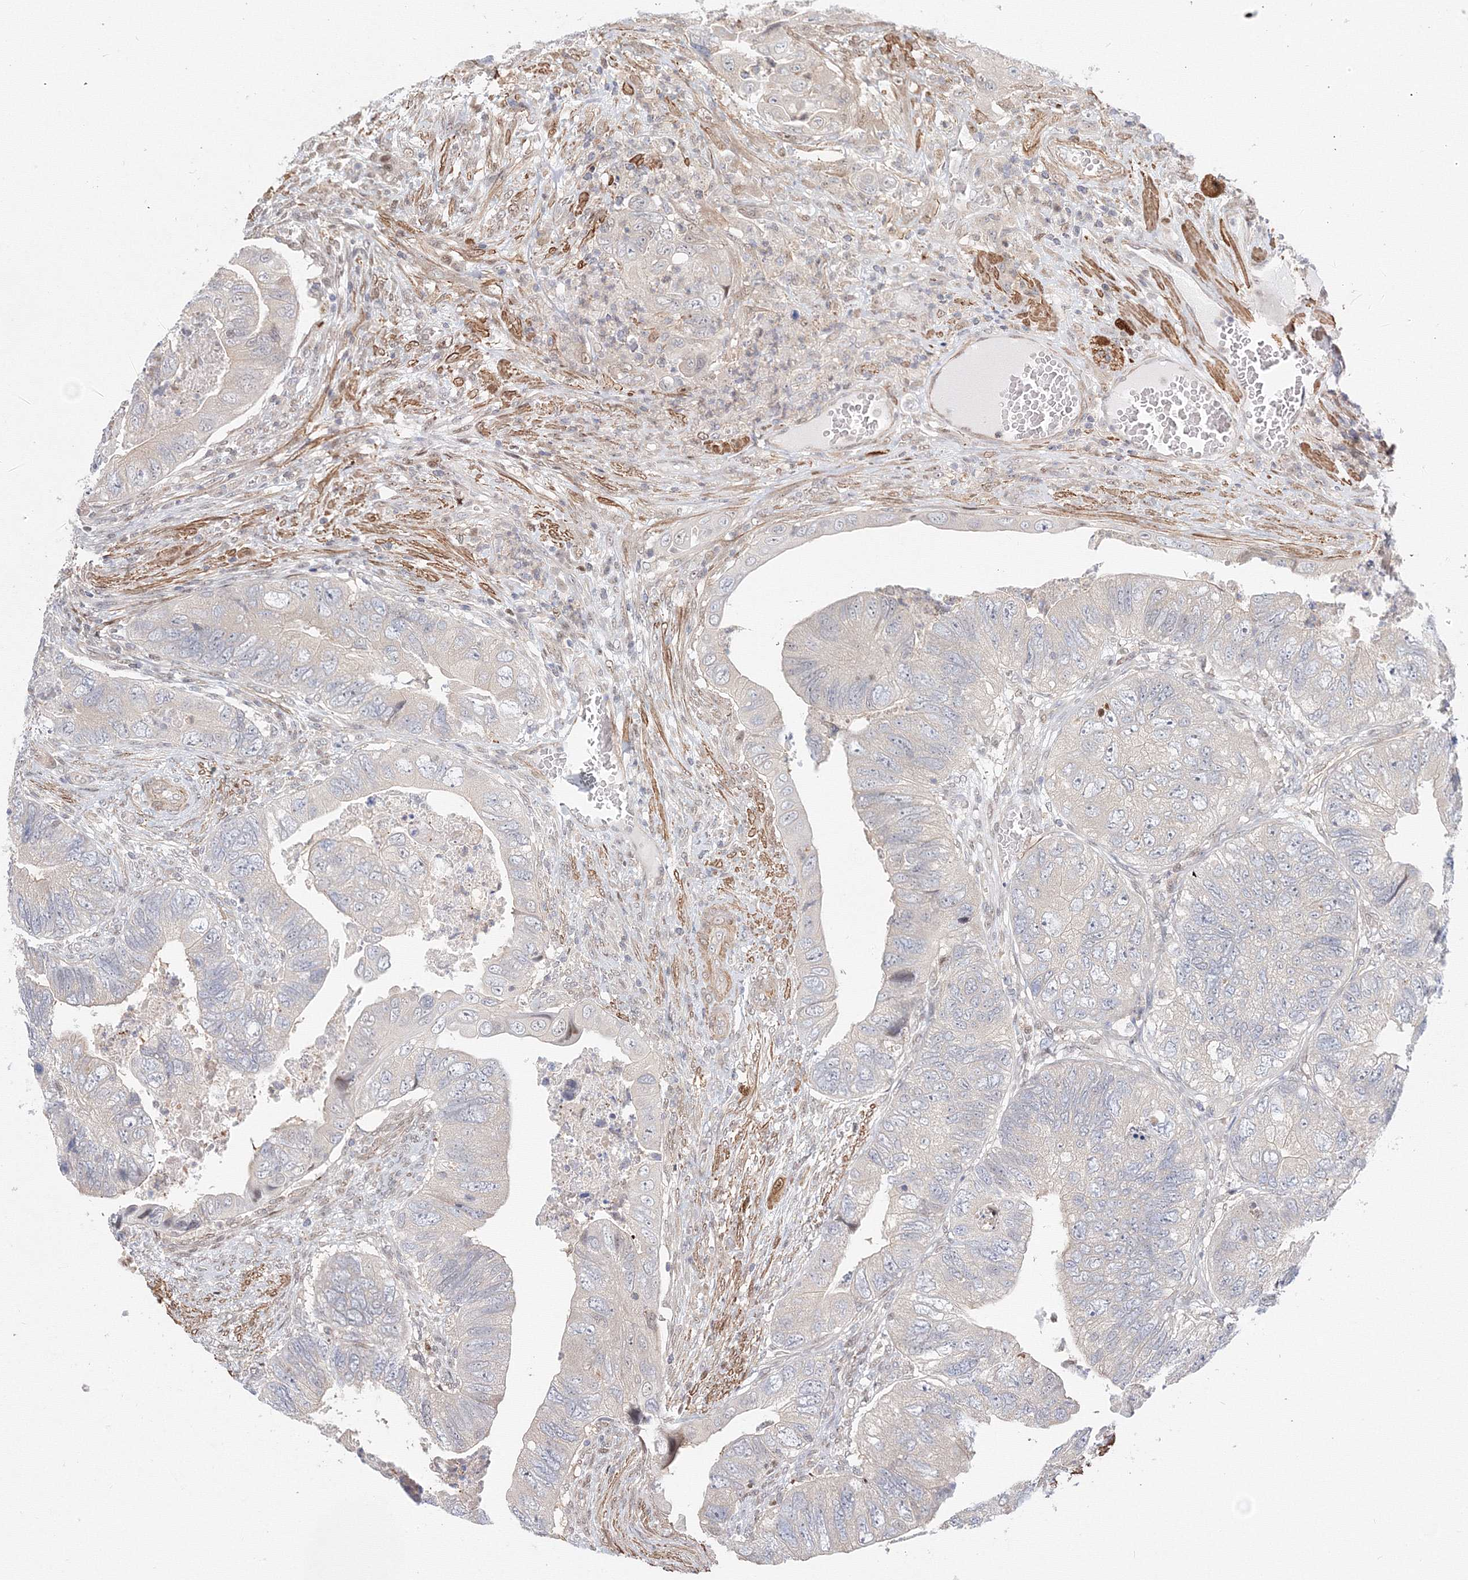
{"staining": {"intensity": "negative", "quantity": "none", "location": "none"}, "tissue": "colorectal cancer", "cell_type": "Tumor cells", "image_type": "cancer", "snomed": [{"axis": "morphology", "description": "Adenocarcinoma, NOS"}, {"axis": "topography", "description": "Rectum"}], "caption": "IHC image of human adenocarcinoma (colorectal) stained for a protein (brown), which exhibits no expression in tumor cells.", "gene": "ARHGAP21", "patient": {"sex": "male", "age": 63}}